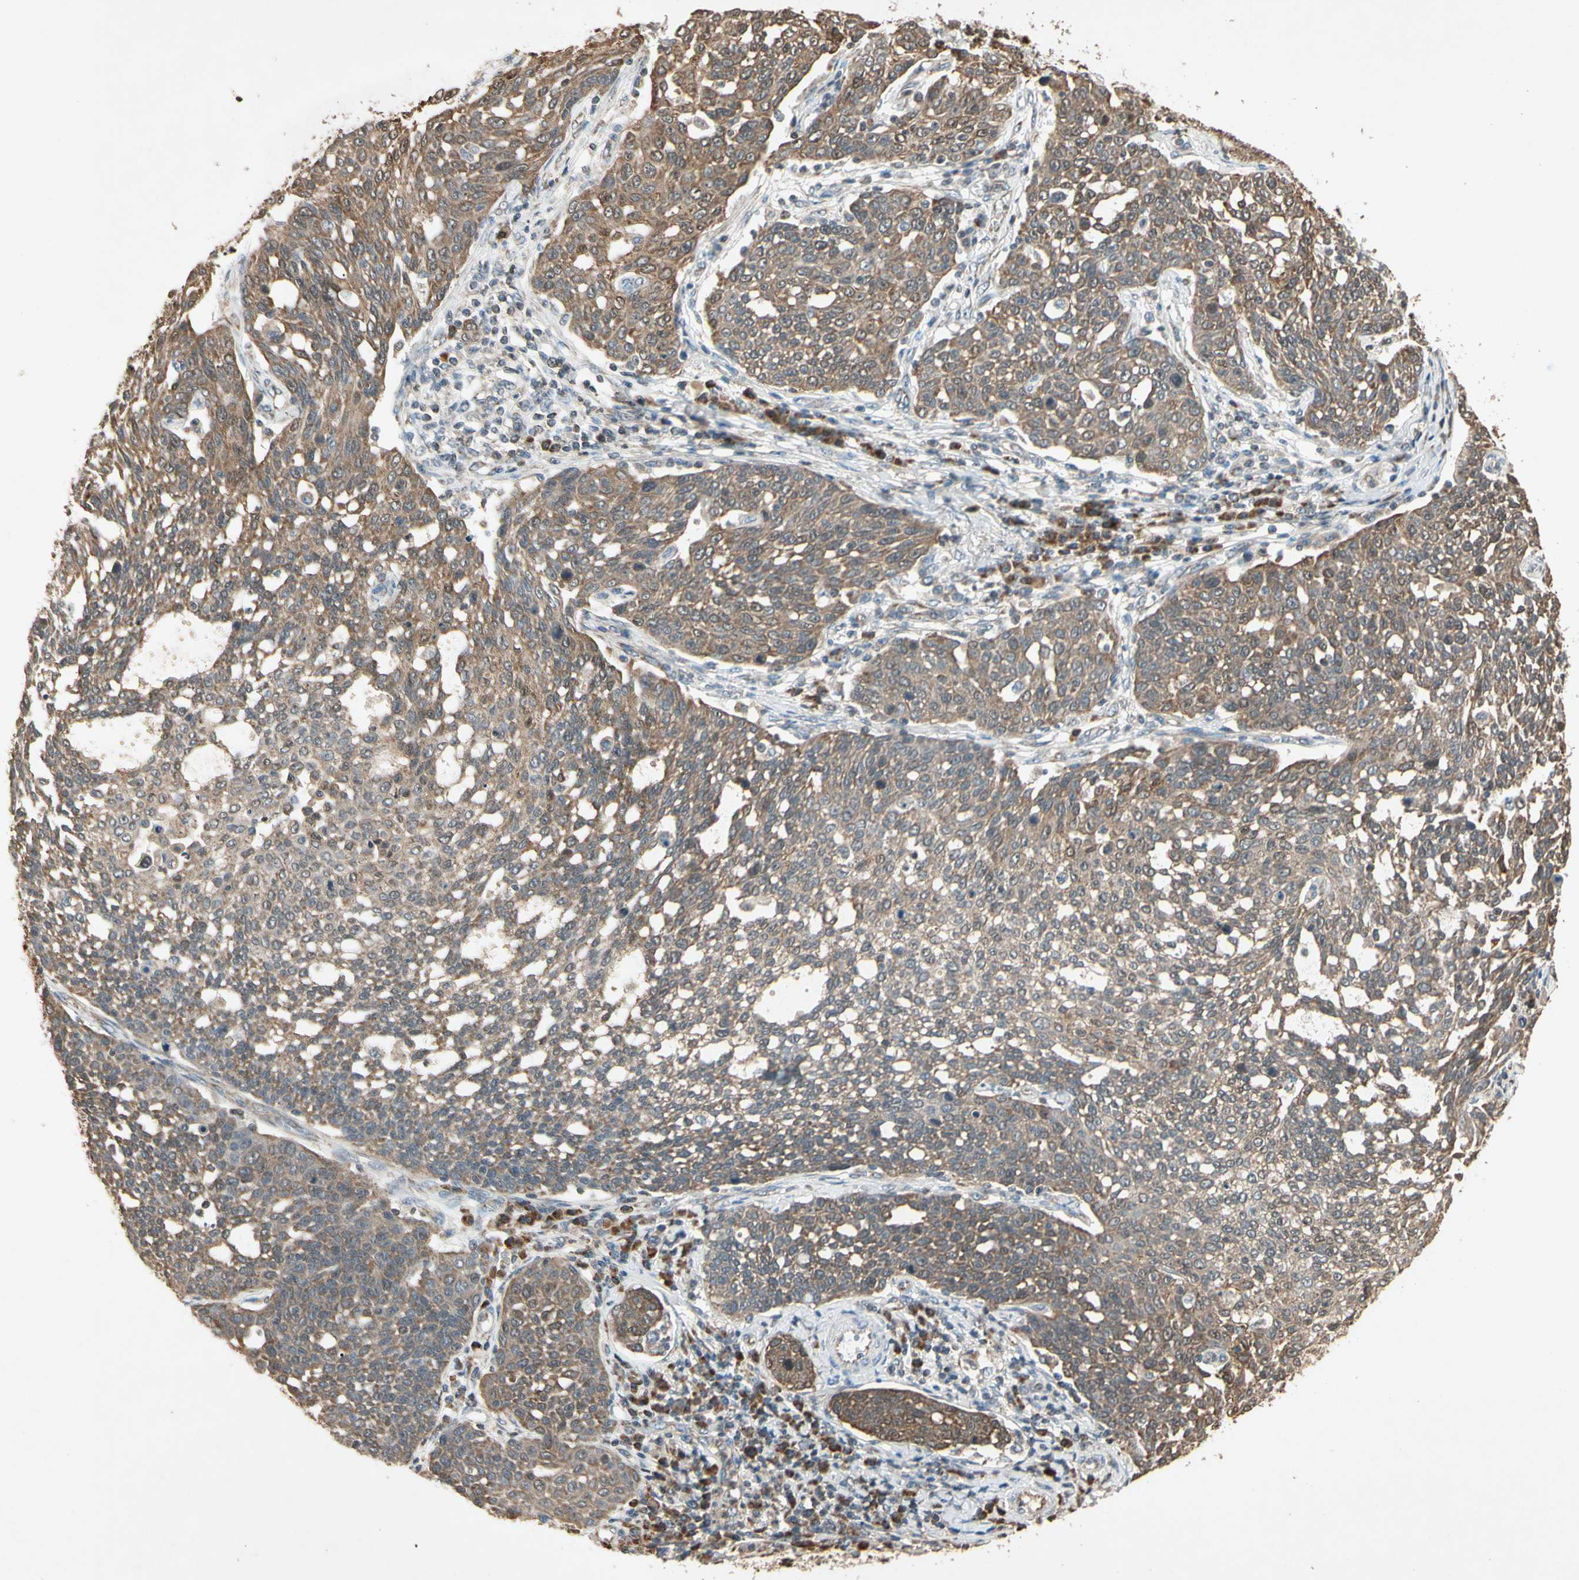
{"staining": {"intensity": "weak", "quantity": ">75%", "location": "cytoplasmic/membranous"}, "tissue": "cervical cancer", "cell_type": "Tumor cells", "image_type": "cancer", "snomed": [{"axis": "morphology", "description": "Squamous cell carcinoma, NOS"}, {"axis": "topography", "description": "Cervix"}], "caption": "Immunohistochemical staining of human cervical squamous cell carcinoma exhibits low levels of weak cytoplasmic/membranous expression in approximately >75% of tumor cells.", "gene": "PRDX5", "patient": {"sex": "female", "age": 34}}